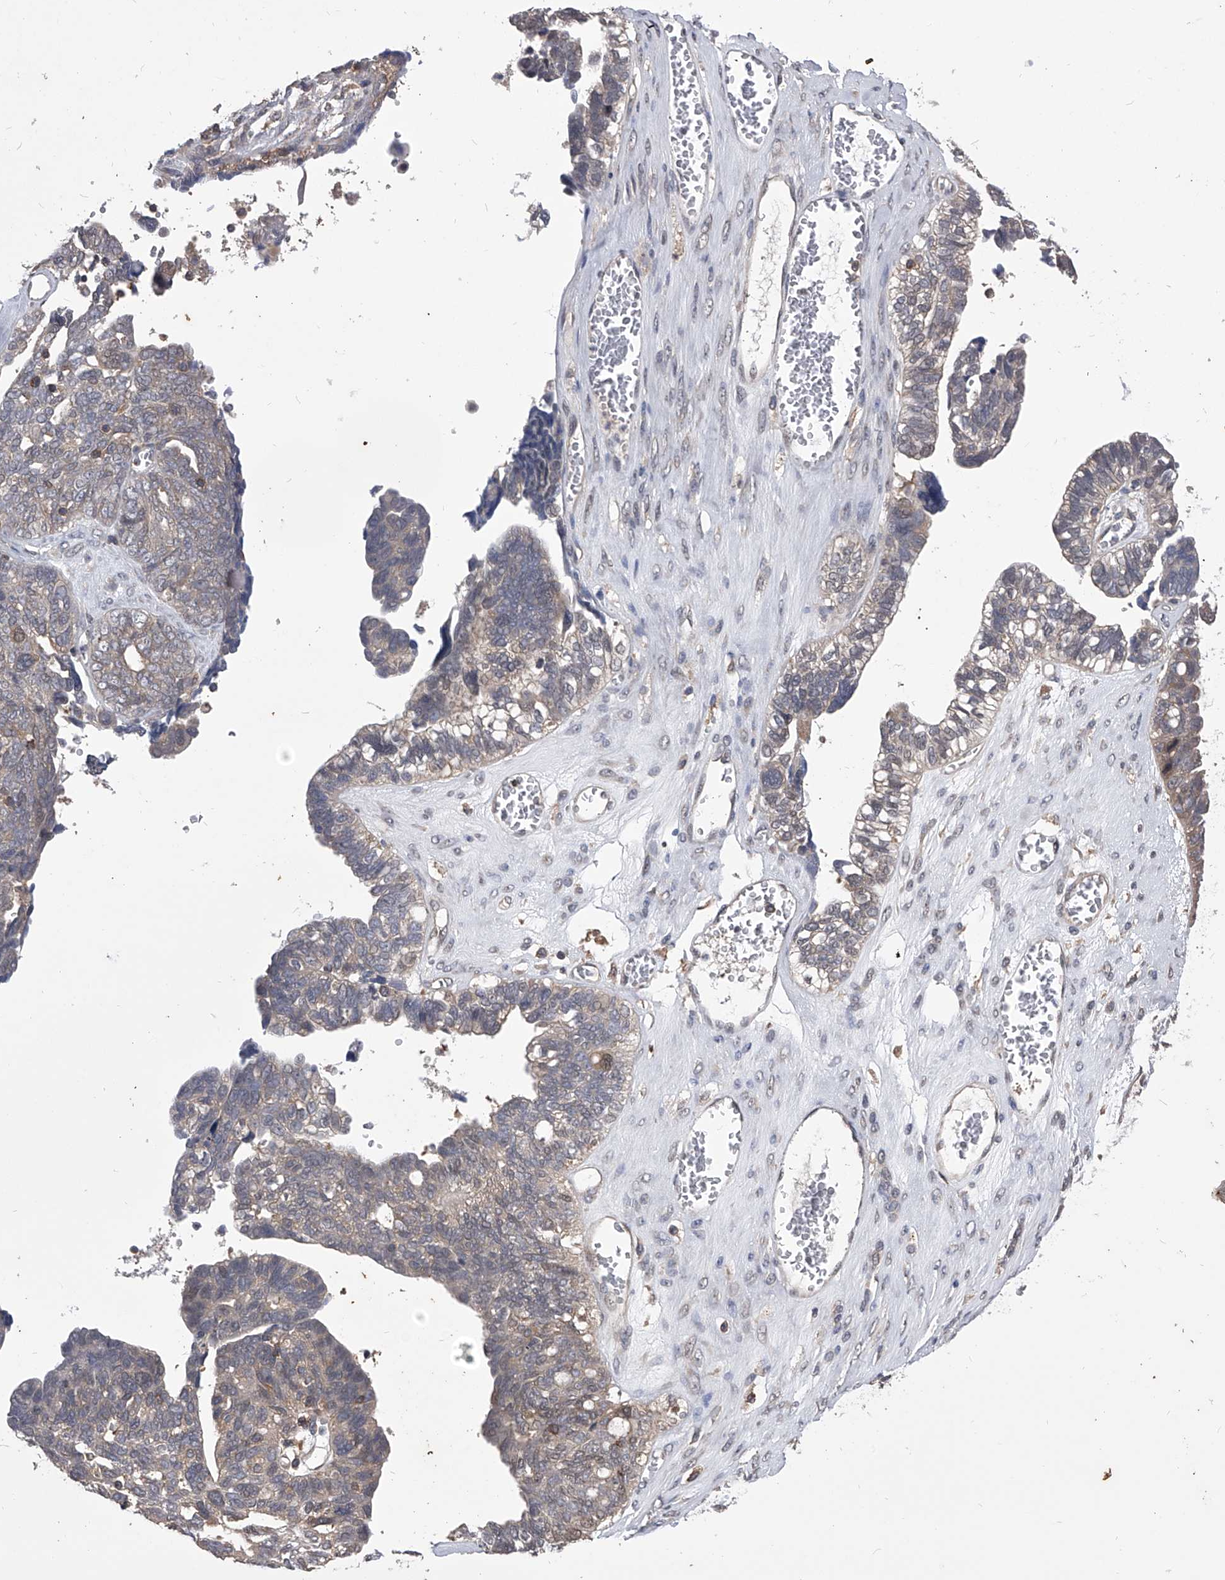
{"staining": {"intensity": "negative", "quantity": "none", "location": "none"}, "tissue": "ovarian cancer", "cell_type": "Tumor cells", "image_type": "cancer", "snomed": [{"axis": "morphology", "description": "Cystadenocarcinoma, serous, NOS"}, {"axis": "topography", "description": "Ovary"}], "caption": "A micrograph of human ovarian serous cystadenocarcinoma is negative for staining in tumor cells.", "gene": "PAN3", "patient": {"sex": "female", "age": 79}}